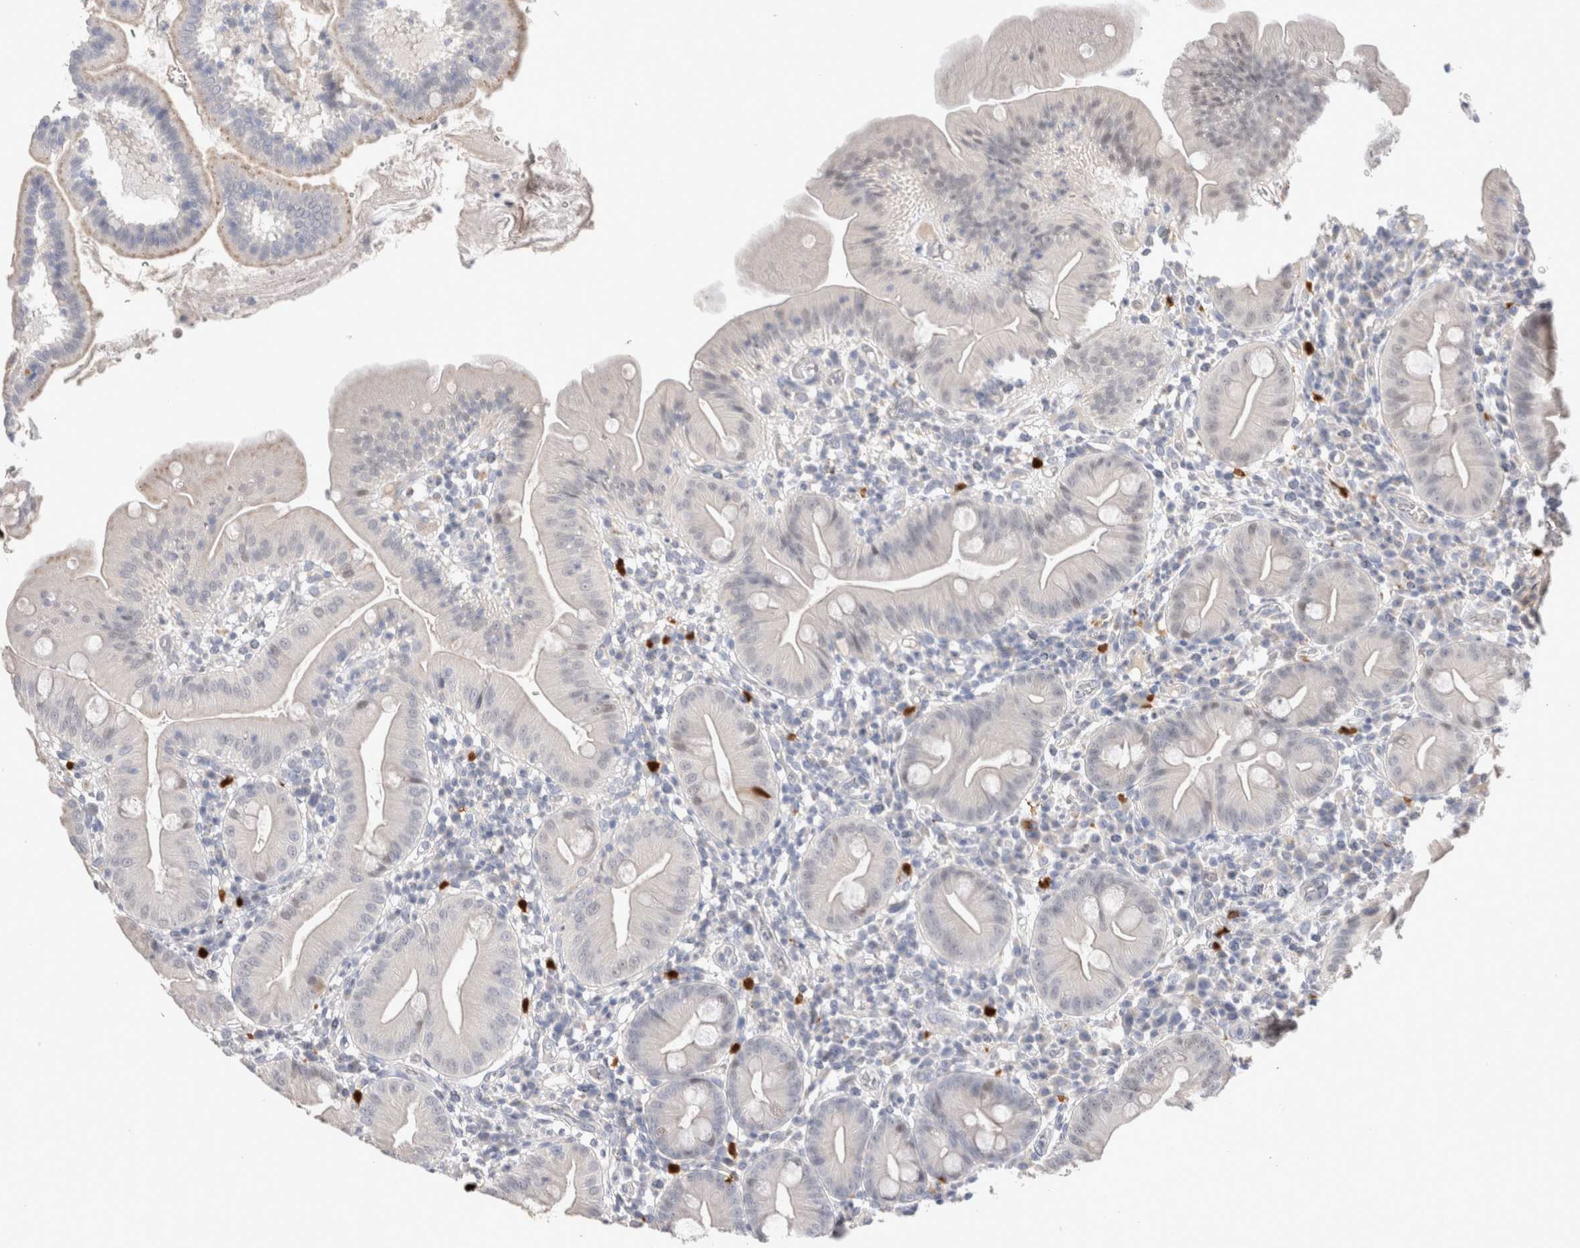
{"staining": {"intensity": "negative", "quantity": "none", "location": "none"}, "tissue": "duodenum", "cell_type": "Glandular cells", "image_type": "normal", "snomed": [{"axis": "morphology", "description": "Normal tissue, NOS"}, {"axis": "topography", "description": "Duodenum"}], "caption": "This is a photomicrograph of immunohistochemistry (IHC) staining of unremarkable duodenum, which shows no staining in glandular cells. Nuclei are stained in blue.", "gene": "HPGDS", "patient": {"sex": "male", "age": 50}}